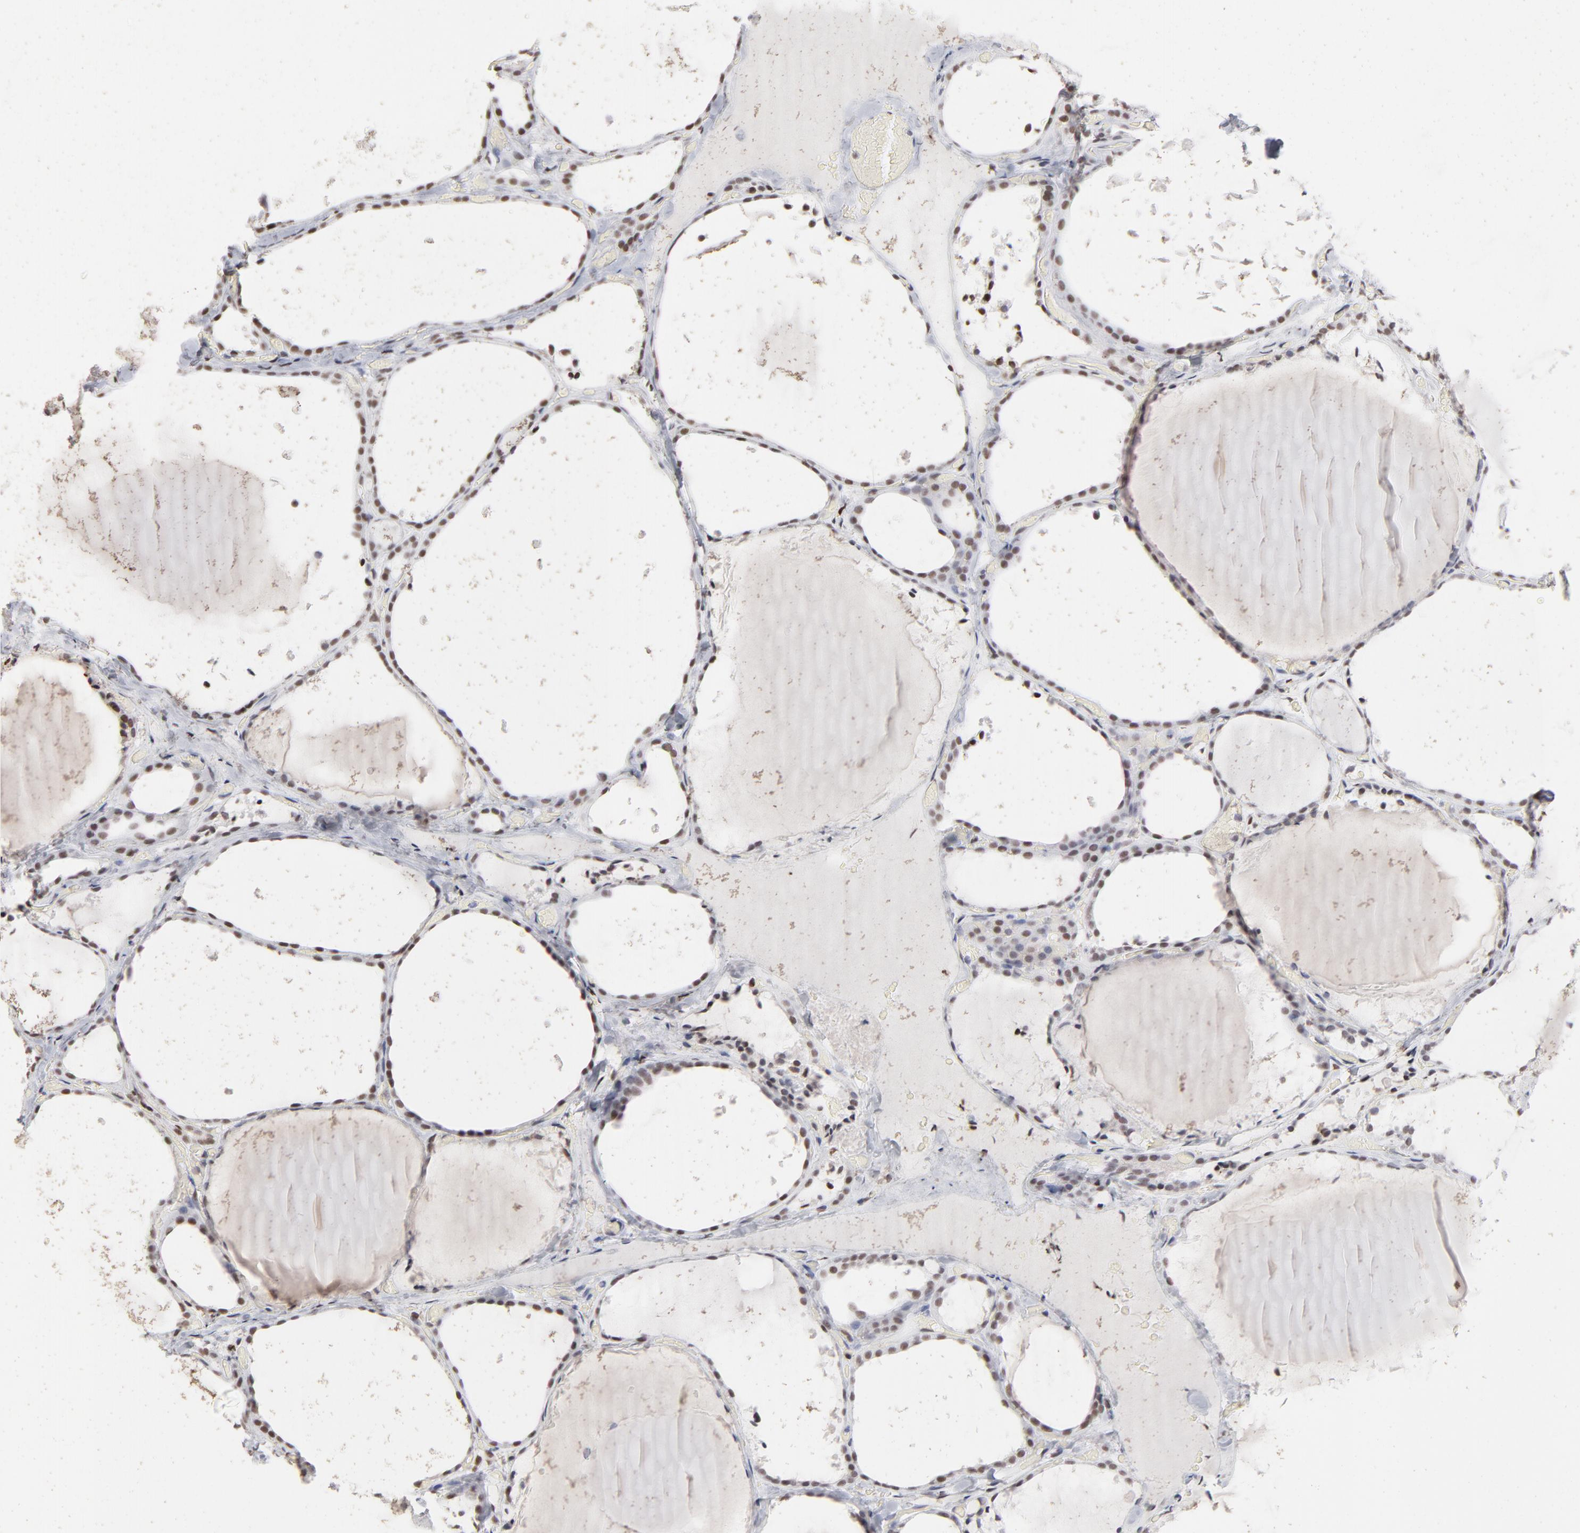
{"staining": {"intensity": "moderate", "quantity": ">75%", "location": "nuclear"}, "tissue": "thyroid gland", "cell_type": "Glandular cells", "image_type": "normal", "snomed": [{"axis": "morphology", "description": "Normal tissue, NOS"}, {"axis": "topography", "description": "Thyroid gland"}], "caption": "Immunohistochemical staining of benign human thyroid gland demonstrates >75% levels of moderate nuclear protein expression in about >75% of glandular cells.", "gene": "PARP1", "patient": {"sex": "female", "age": 22}}